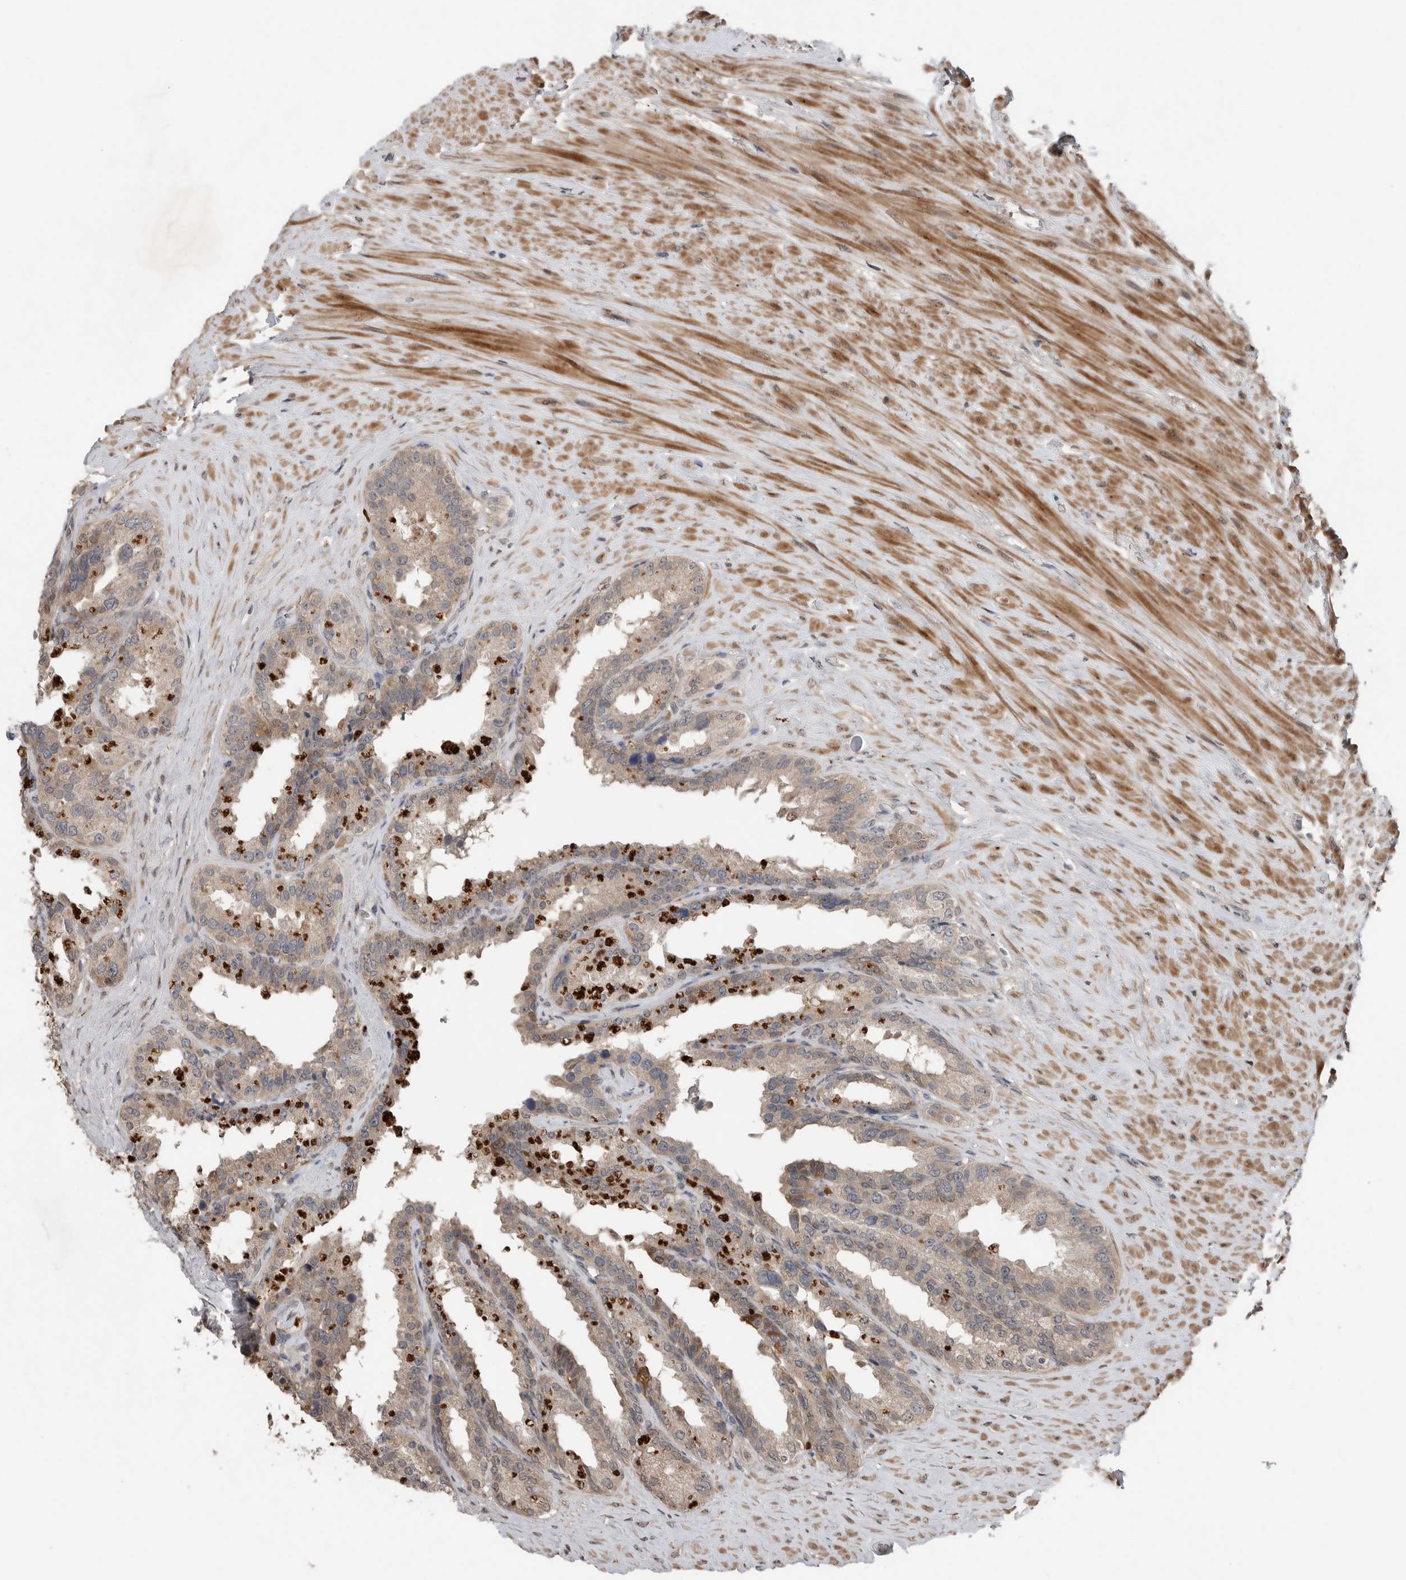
{"staining": {"intensity": "weak", "quantity": "25%-75%", "location": "cytoplasmic/membranous"}, "tissue": "seminal vesicle", "cell_type": "Glandular cells", "image_type": "normal", "snomed": [{"axis": "morphology", "description": "Normal tissue, NOS"}, {"axis": "topography", "description": "Seminal veicle"}], "caption": "Immunohistochemistry (IHC) micrograph of normal seminal vesicle stained for a protein (brown), which exhibits low levels of weak cytoplasmic/membranous expression in about 25%-75% of glandular cells.", "gene": "SCP2", "patient": {"sex": "male", "age": 80}}